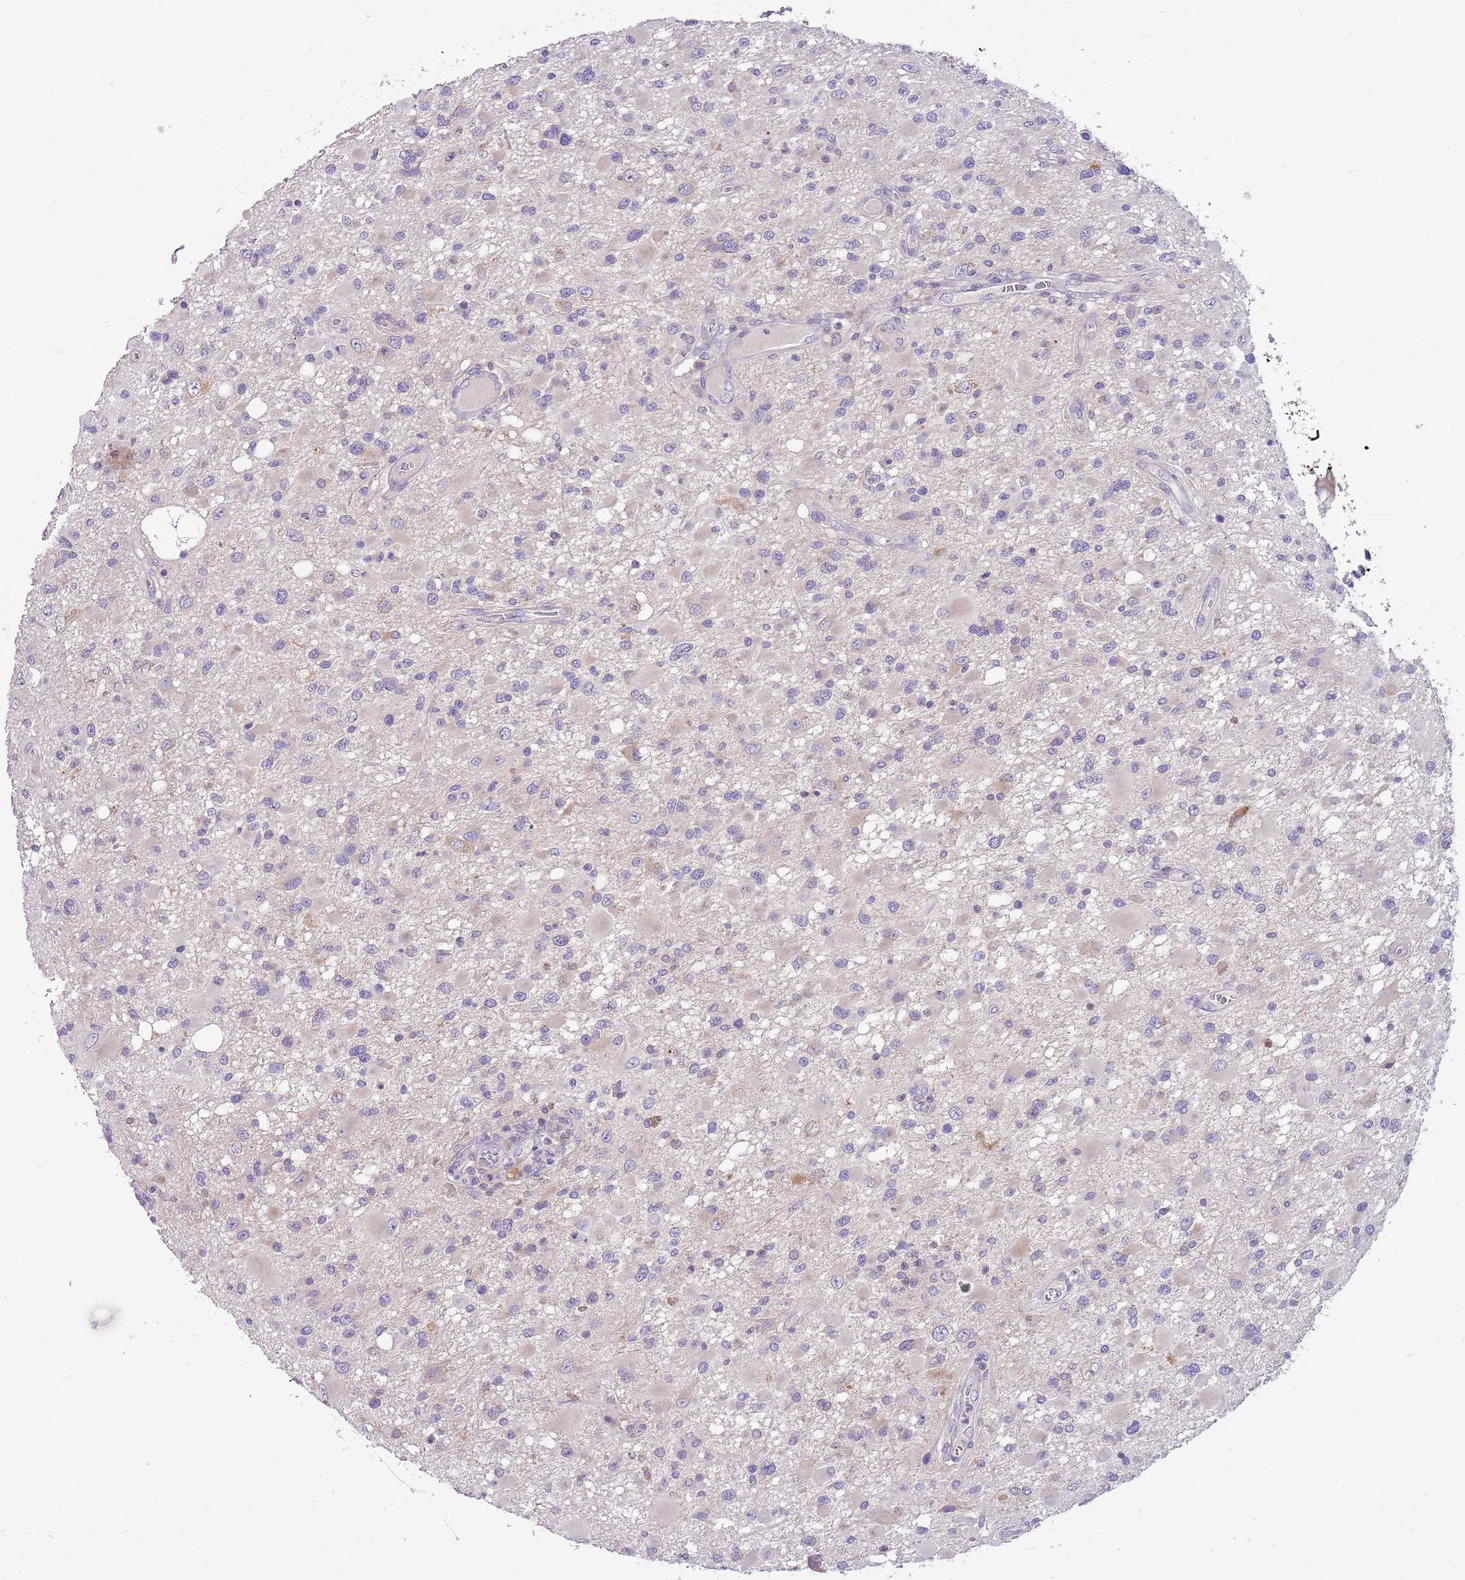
{"staining": {"intensity": "weak", "quantity": "<25%", "location": "cytoplasmic/membranous"}, "tissue": "glioma", "cell_type": "Tumor cells", "image_type": "cancer", "snomed": [{"axis": "morphology", "description": "Glioma, malignant, High grade"}, {"axis": "topography", "description": "Brain"}], "caption": "IHC photomicrograph of glioma stained for a protein (brown), which shows no staining in tumor cells.", "gene": "GLCE", "patient": {"sex": "male", "age": 53}}